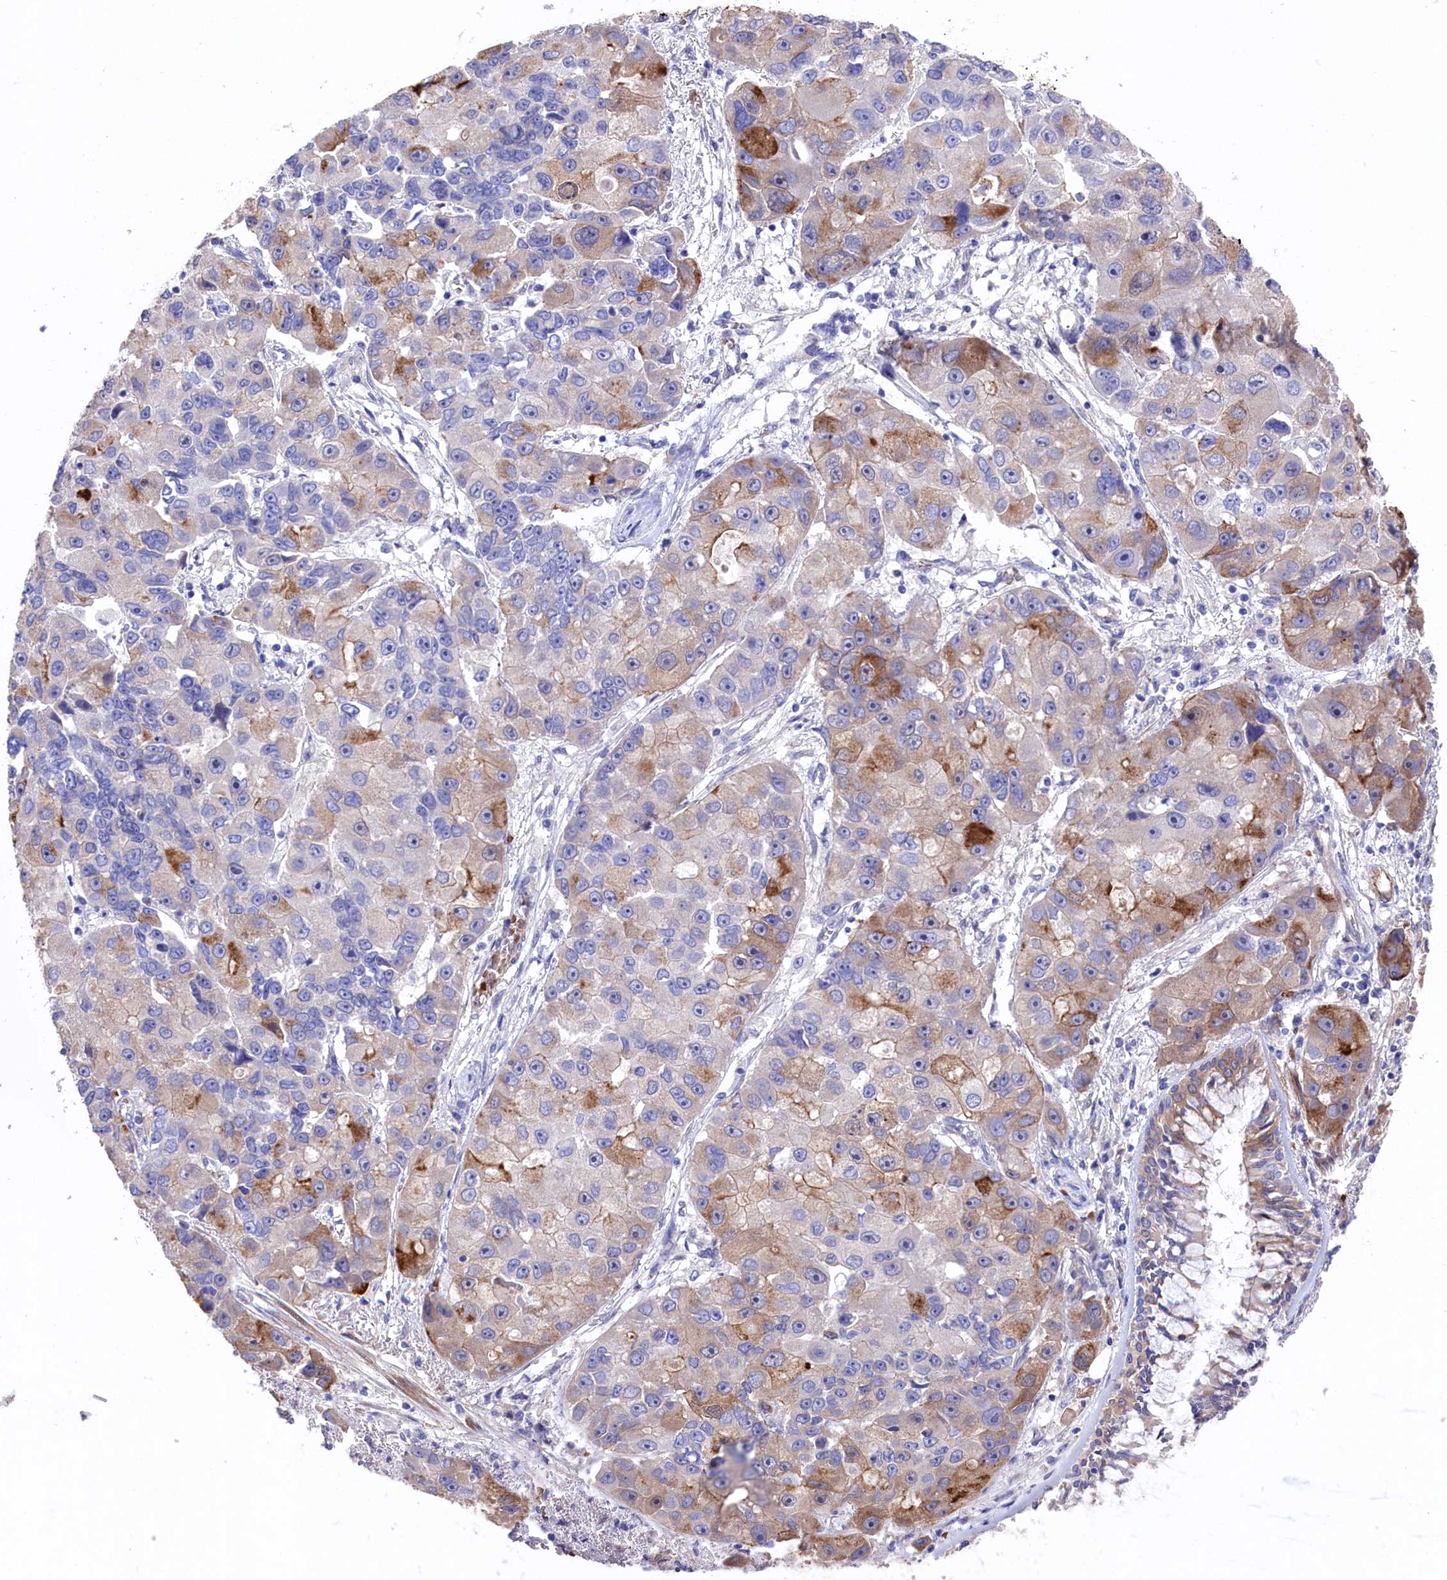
{"staining": {"intensity": "moderate", "quantity": "<25%", "location": "cytoplasmic/membranous"}, "tissue": "lung cancer", "cell_type": "Tumor cells", "image_type": "cancer", "snomed": [{"axis": "morphology", "description": "Adenocarcinoma, NOS"}, {"axis": "topography", "description": "Lung"}], "caption": "Protein staining by IHC exhibits moderate cytoplasmic/membranous staining in approximately <25% of tumor cells in lung cancer.", "gene": "LHFPL4", "patient": {"sex": "female", "age": 54}}